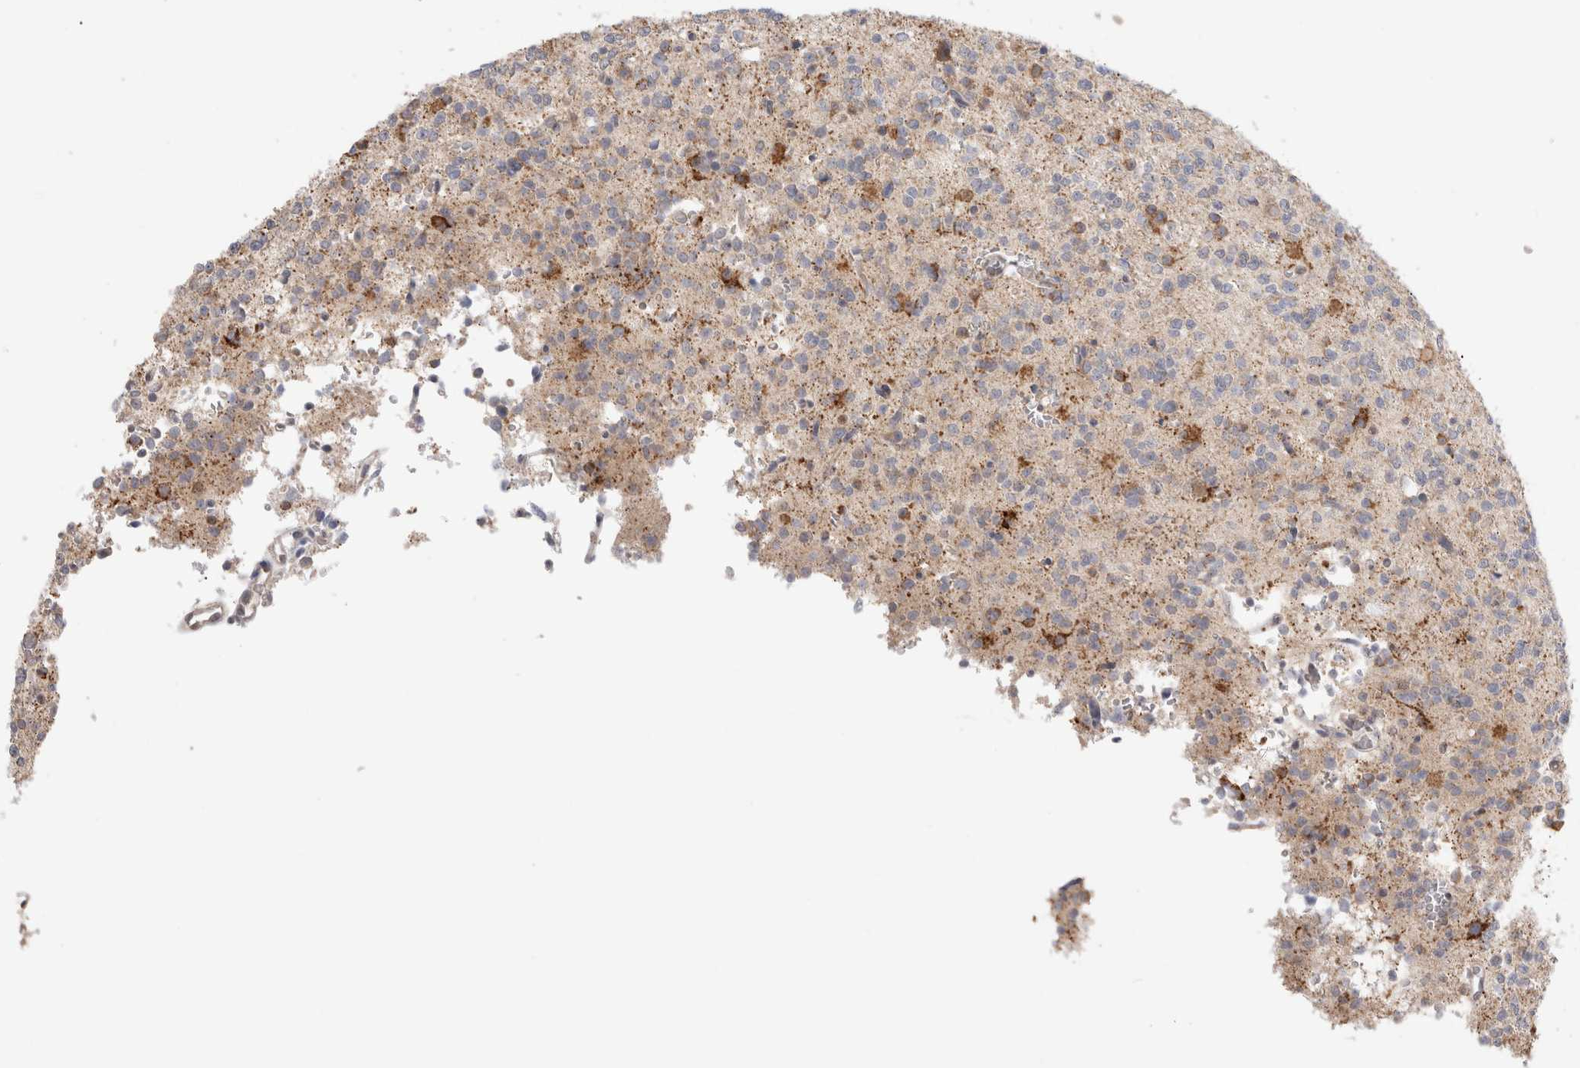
{"staining": {"intensity": "moderate", "quantity": "<25%", "location": "cytoplasmic/membranous"}, "tissue": "glioma", "cell_type": "Tumor cells", "image_type": "cancer", "snomed": [{"axis": "morphology", "description": "Glioma, malignant, High grade"}, {"axis": "topography", "description": "Brain"}], "caption": "Glioma stained for a protein (brown) exhibits moderate cytoplasmic/membranous positive expression in about <25% of tumor cells.", "gene": "NDOR1", "patient": {"sex": "female", "age": 62}}